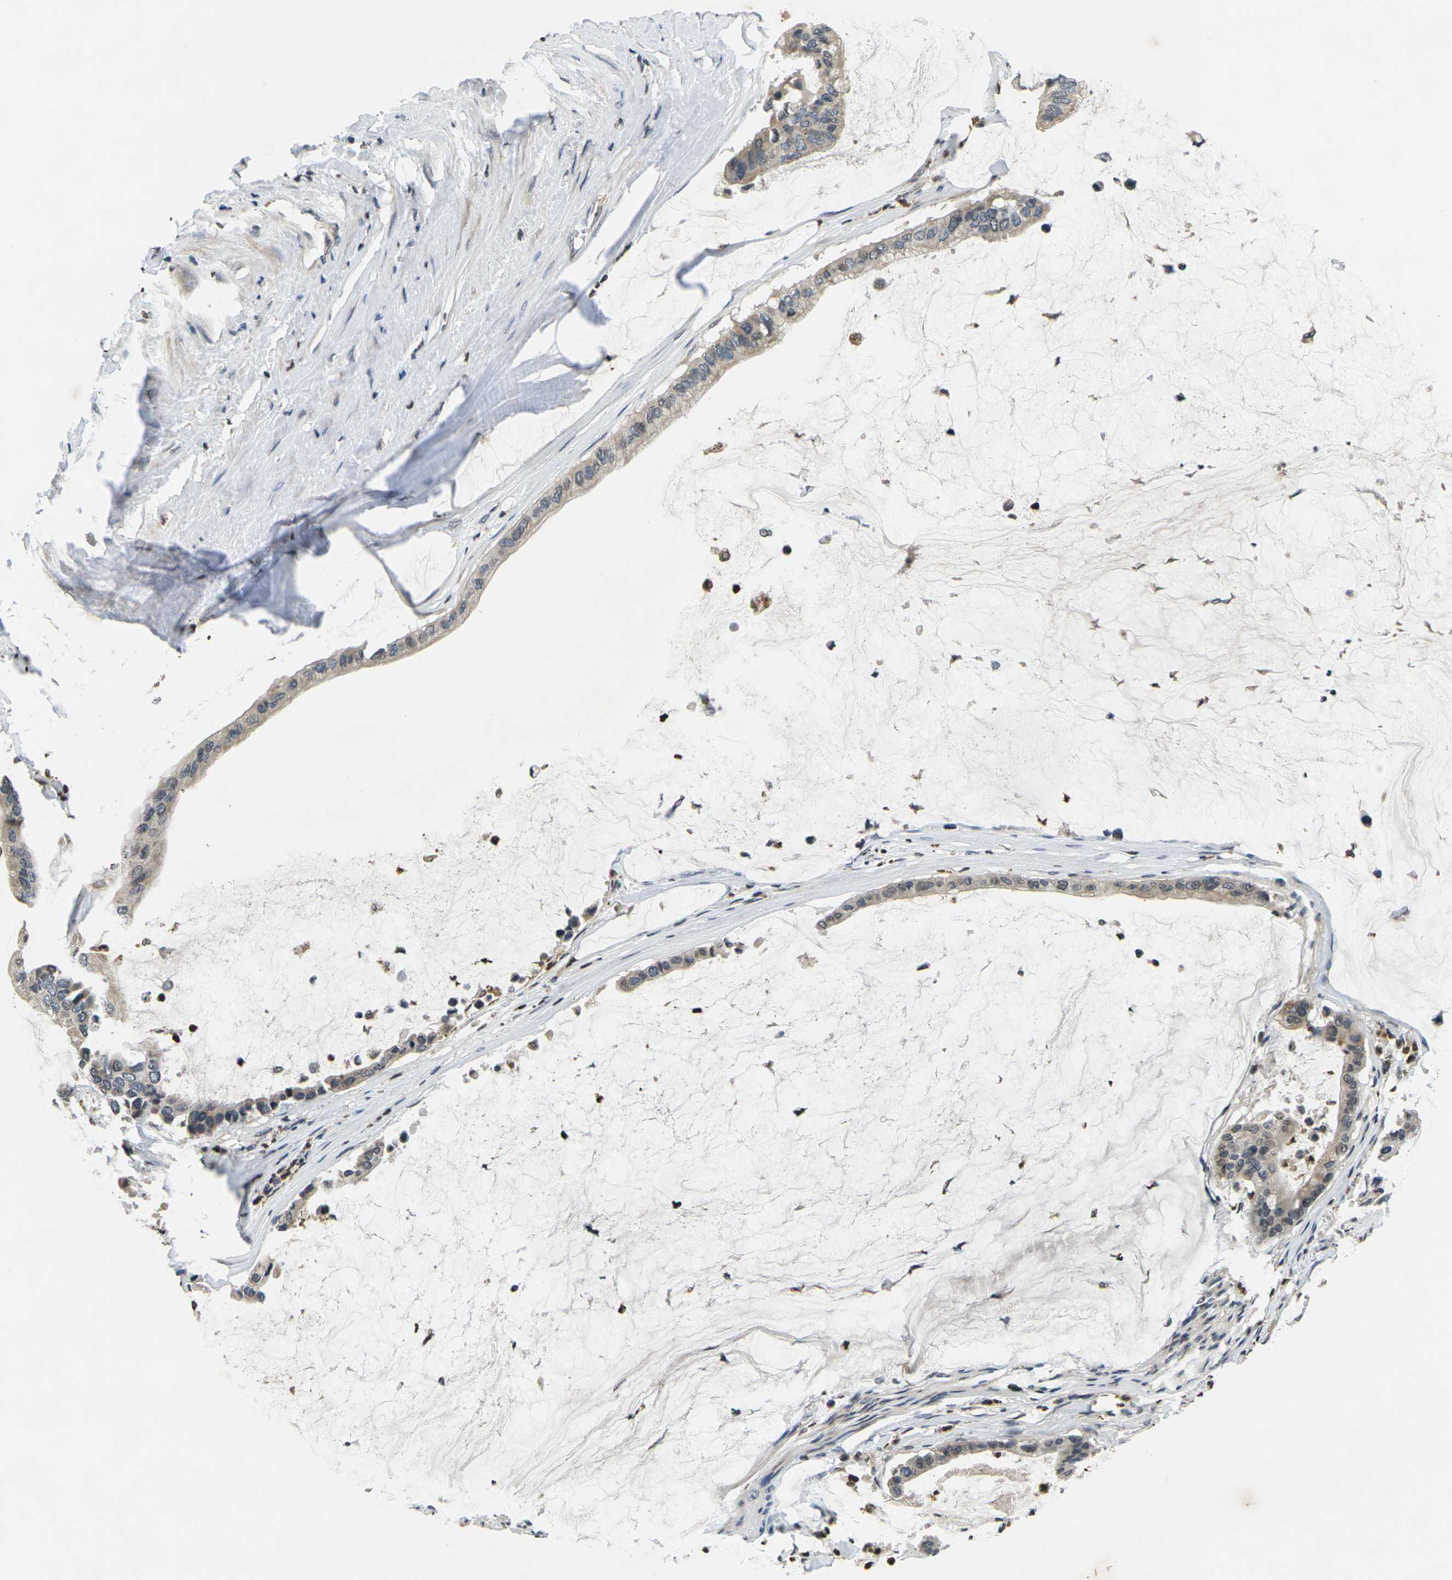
{"staining": {"intensity": "weak", "quantity": ">75%", "location": "cytoplasmic/membranous"}, "tissue": "pancreatic cancer", "cell_type": "Tumor cells", "image_type": "cancer", "snomed": [{"axis": "morphology", "description": "Adenocarcinoma, NOS"}, {"axis": "topography", "description": "Pancreas"}], "caption": "Pancreatic adenocarcinoma stained with IHC exhibits weak cytoplasmic/membranous positivity in approximately >75% of tumor cells.", "gene": "C1QC", "patient": {"sex": "male", "age": 41}}